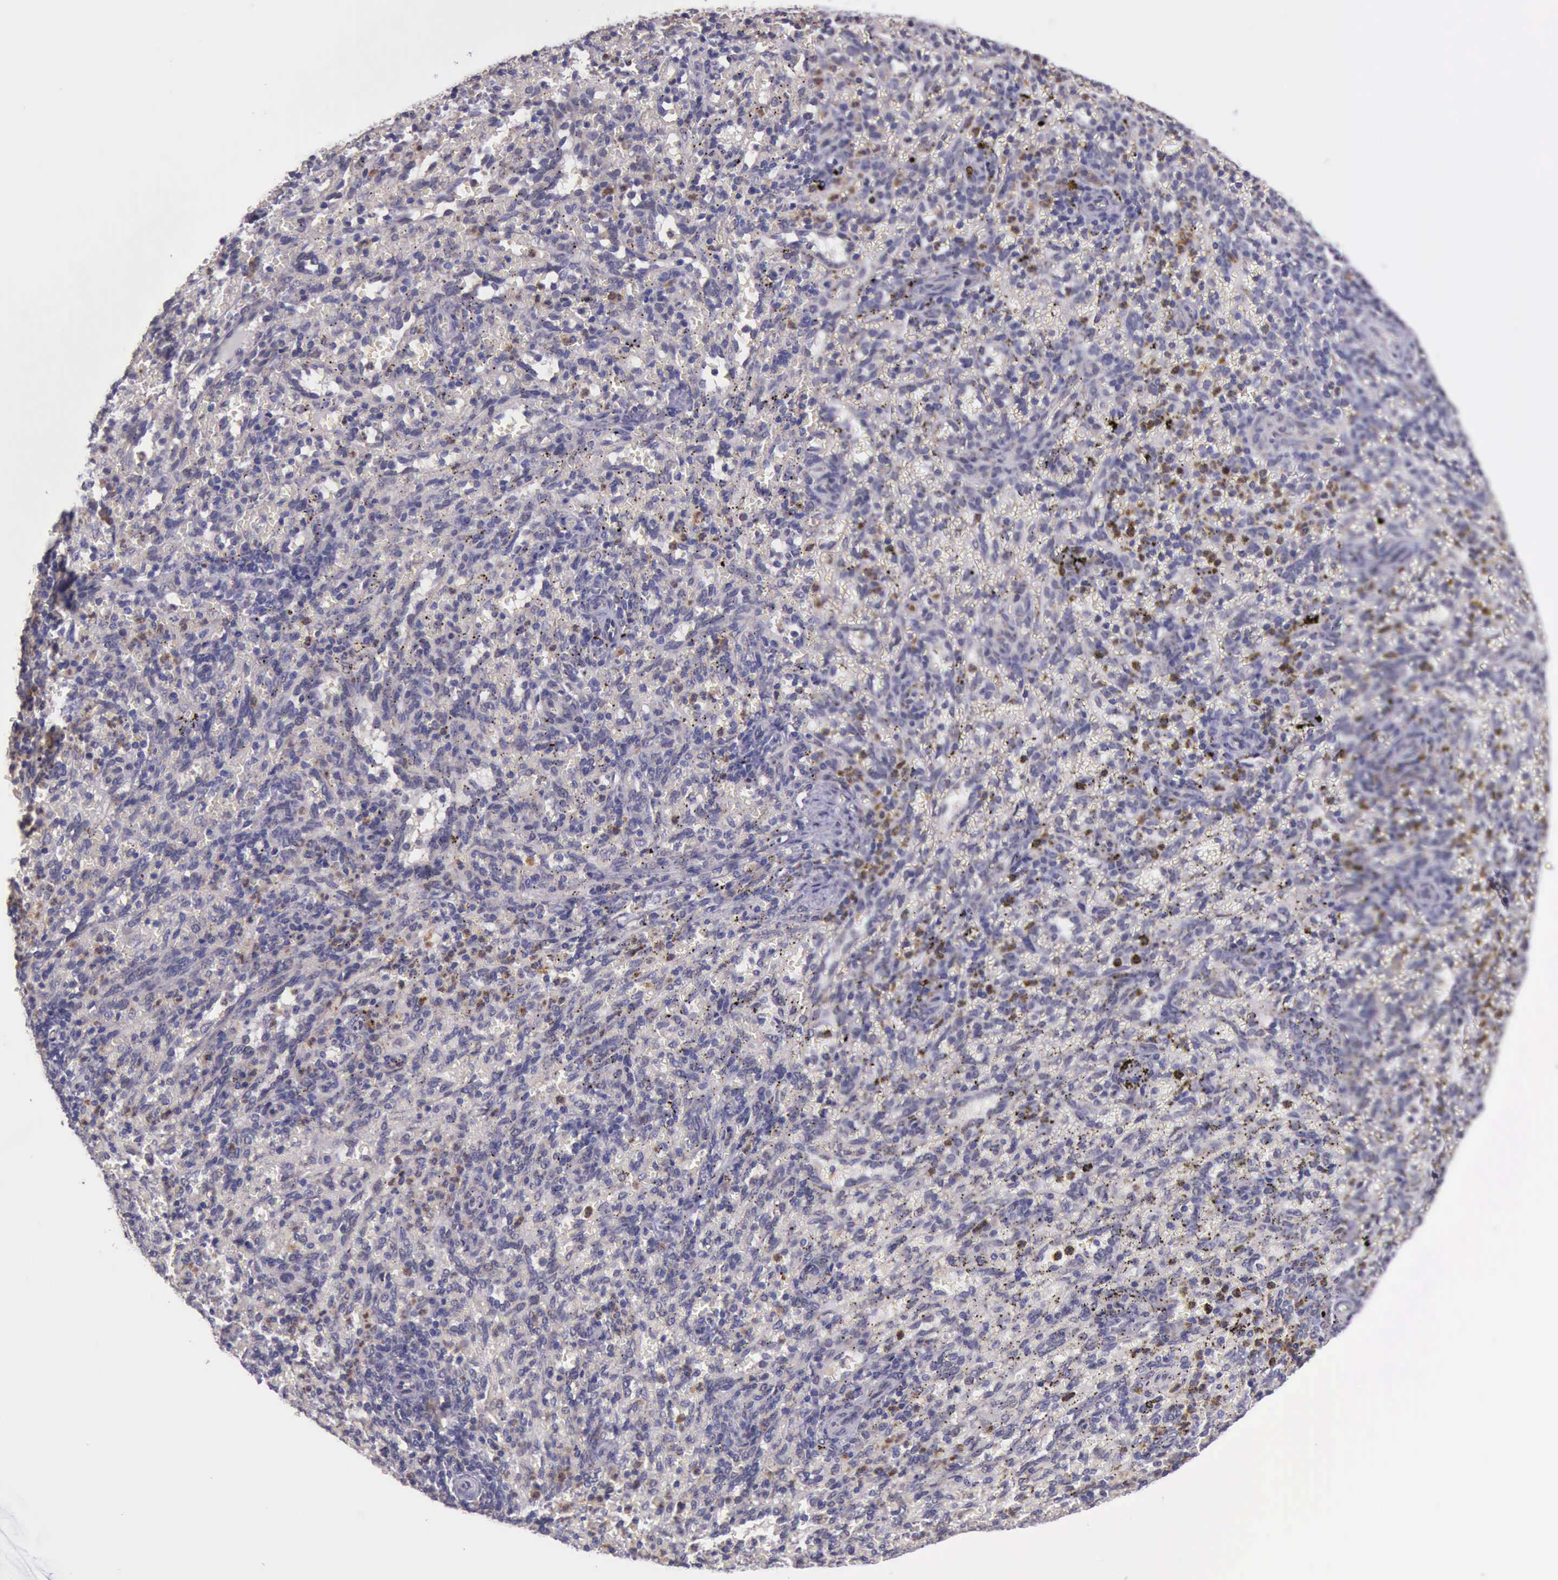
{"staining": {"intensity": "negative", "quantity": "none", "location": "none"}, "tissue": "spleen", "cell_type": "Cells in red pulp", "image_type": "normal", "snomed": [{"axis": "morphology", "description": "Normal tissue, NOS"}, {"axis": "topography", "description": "Spleen"}], "caption": "Photomicrograph shows no significant protein positivity in cells in red pulp of benign spleen. (DAB (3,3'-diaminobenzidine) immunohistochemistry visualized using brightfield microscopy, high magnification).", "gene": "PLEK2", "patient": {"sex": "female", "age": 10}}